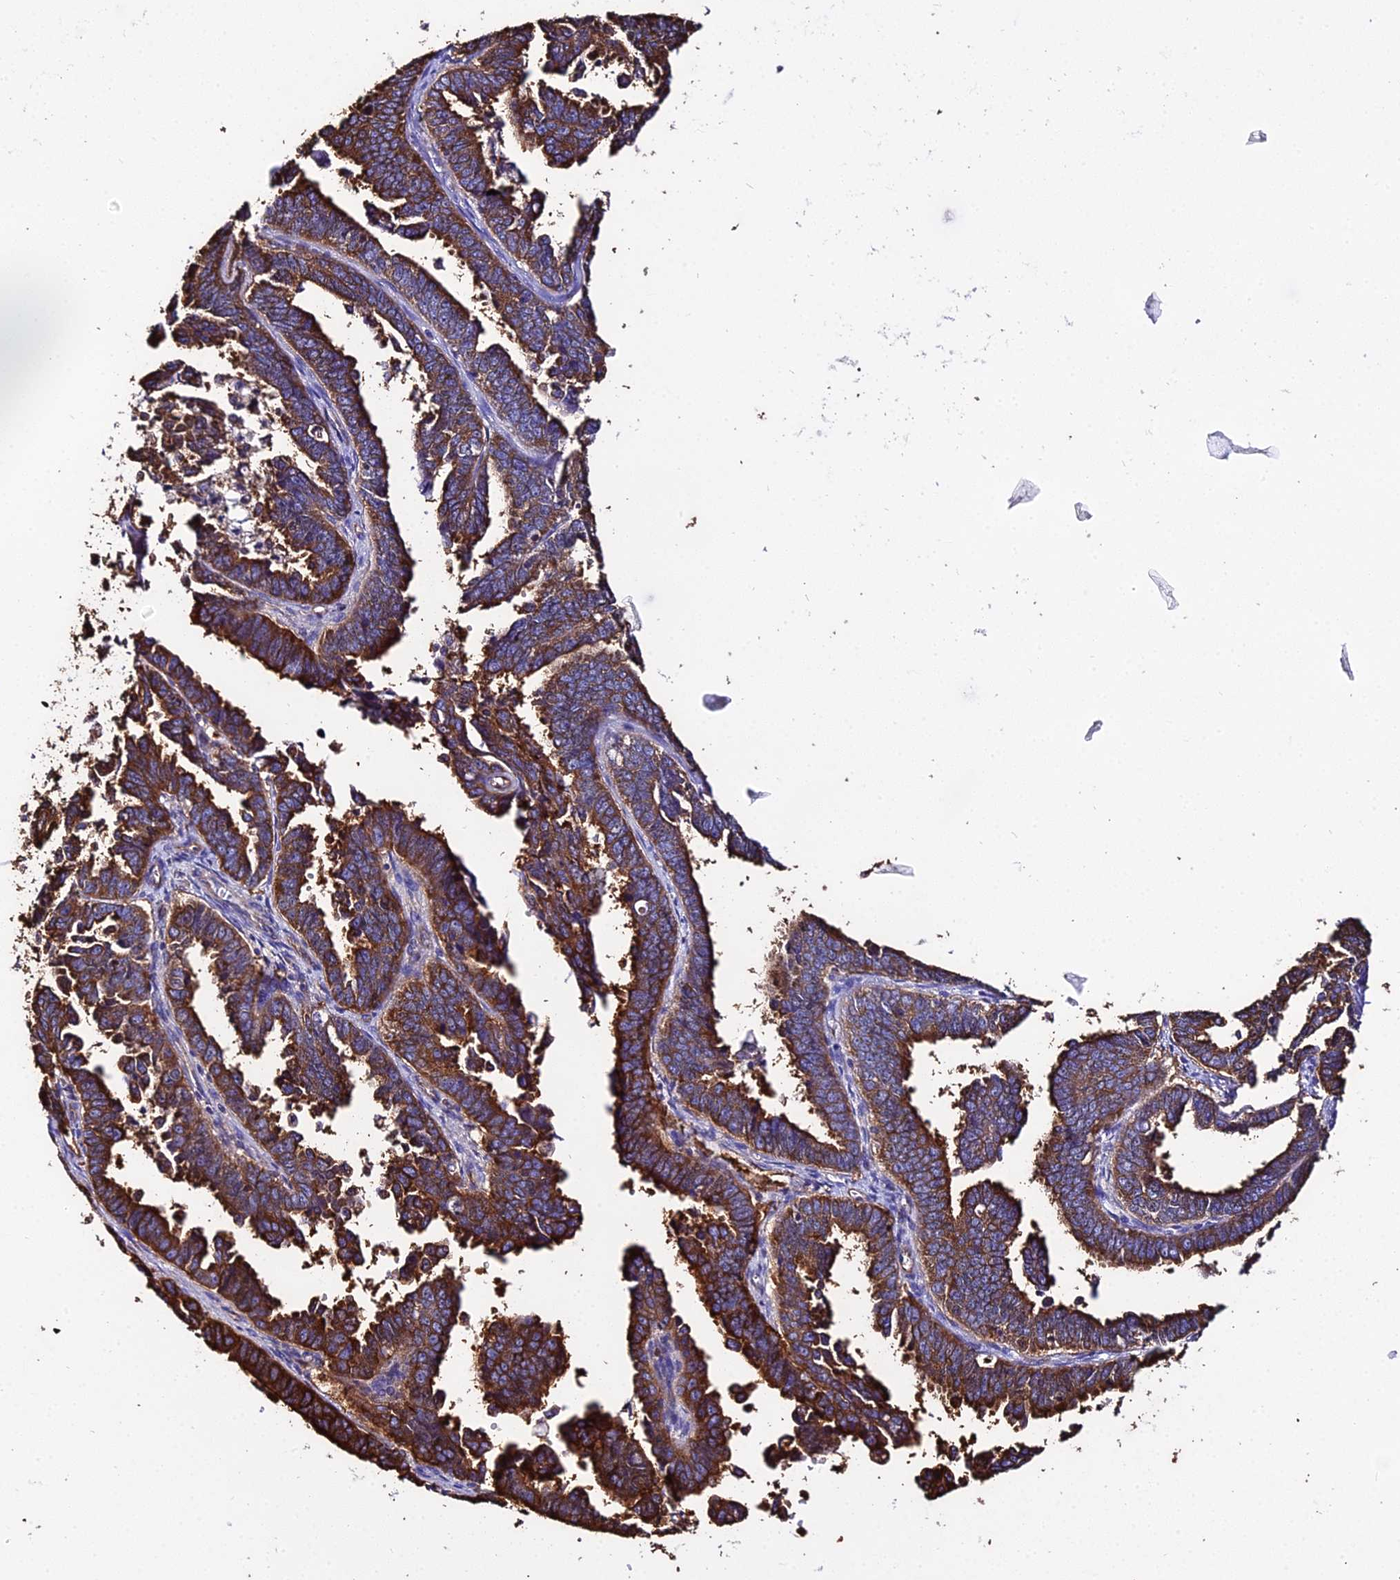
{"staining": {"intensity": "strong", "quantity": ">75%", "location": "cytoplasmic/membranous"}, "tissue": "endometrial cancer", "cell_type": "Tumor cells", "image_type": "cancer", "snomed": [{"axis": "morphology", "description": "Adenocarcinoma, NOS"}, {"axis": "topography", "description": "Endometrium"}], "caption": "Adenocarcinoma (endometrial) stained for a protein (brown) shows strong cytoplasmic/membranous positive expression in about >75% of tumor cells.", "gene": "TUBA3D", "patient": {"sex": "female", "age": 75}}